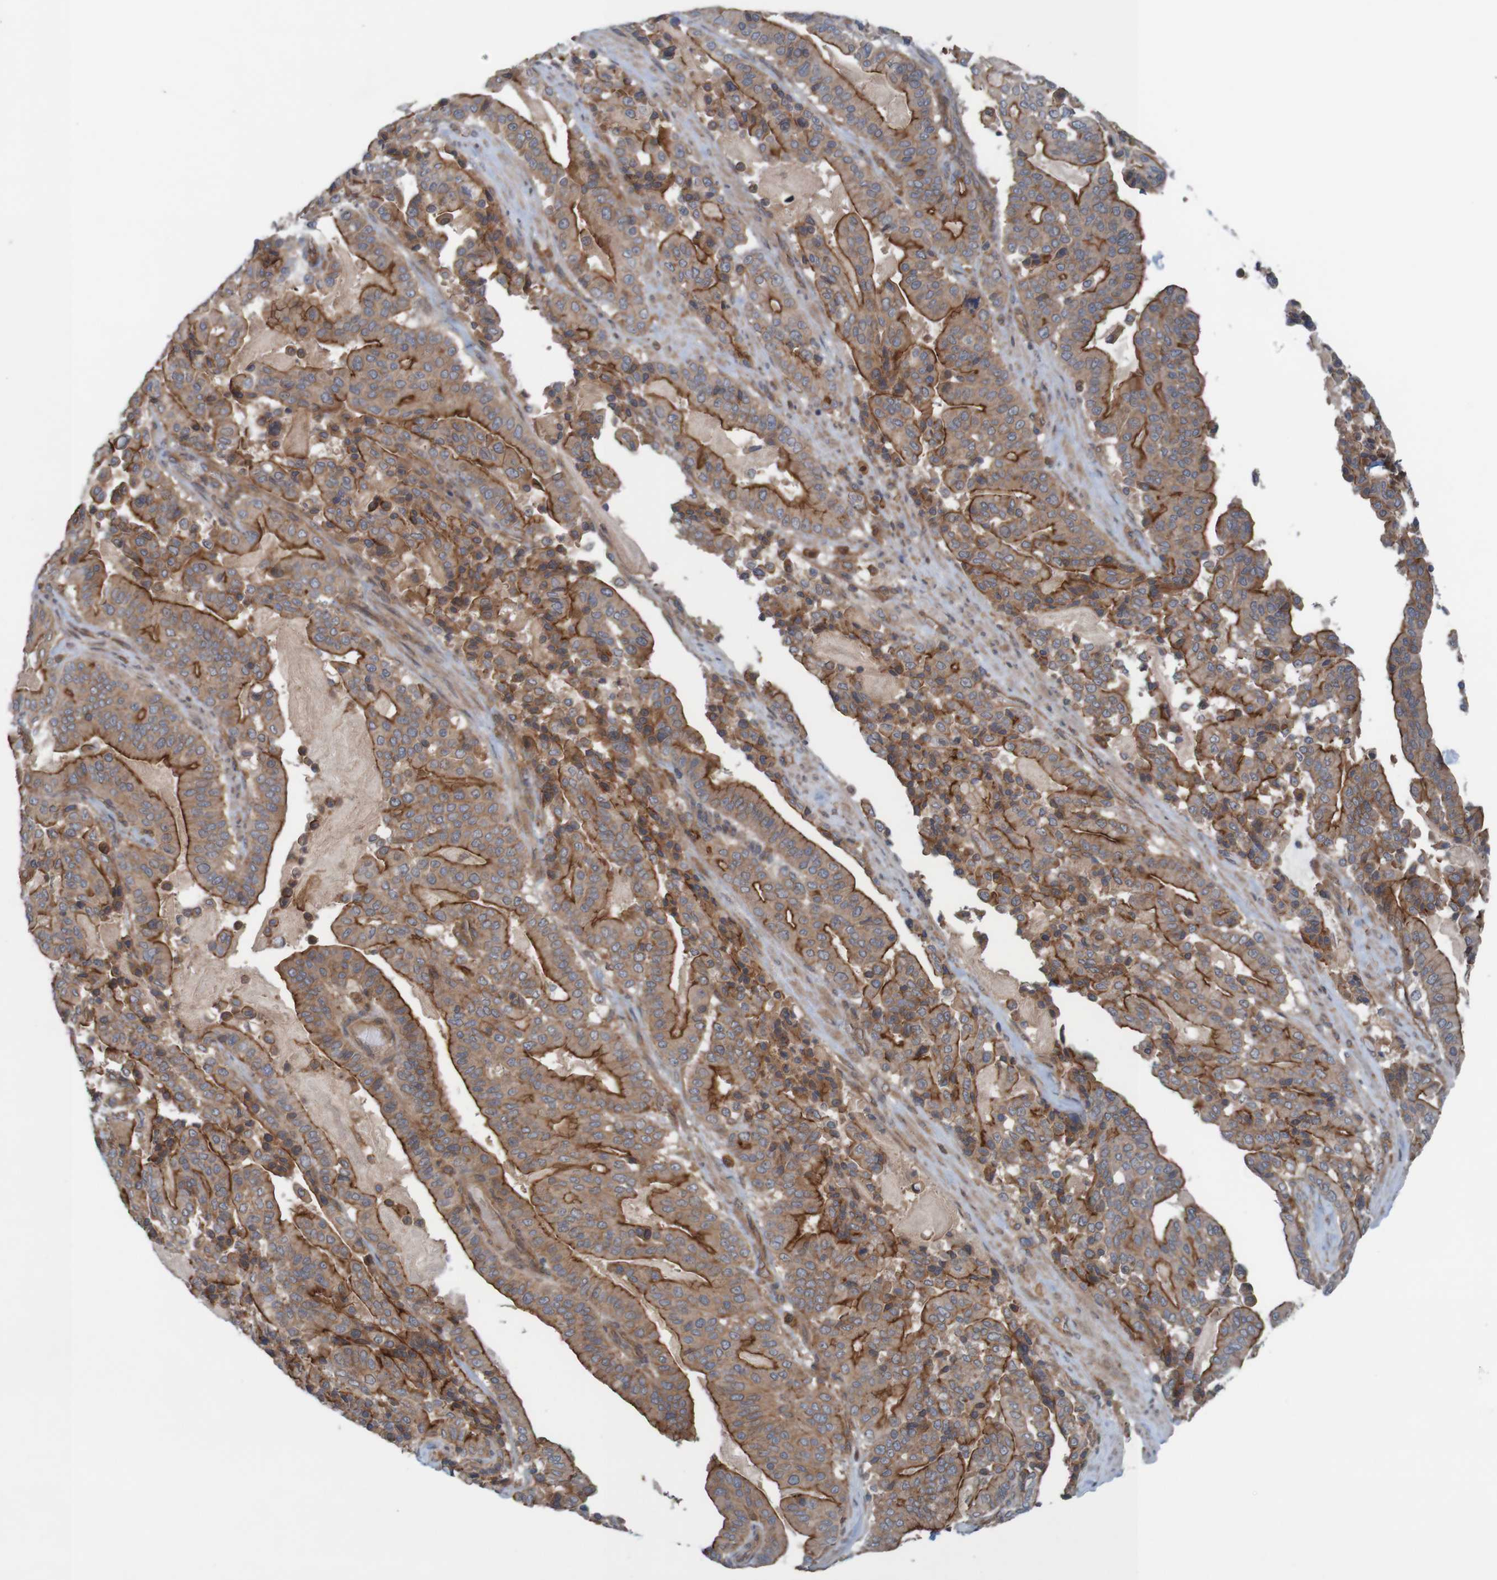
{"staining": {"intensity": "moderate", "quantity": ">75%", "location": "cytoplasmic/membranous"}, "tissue": "pancreatic cancer", "cell_type": "Tumor cells", "image_type": "cancer", "snomed": [{"axis": "morphology", "description": "Adenocarcinoma, NOS"}, {"axis": "topography", "description": "Pancreas"}], "caption": "A medium amount of moderate cytoplasmic/membranous positivity is appreciated in approximately >75% of tumor cells in adenocarcinoma (pancreatic) tissue.", "gene": "ARHGEF11", "patient": {"sex": "male", "age": 63}}